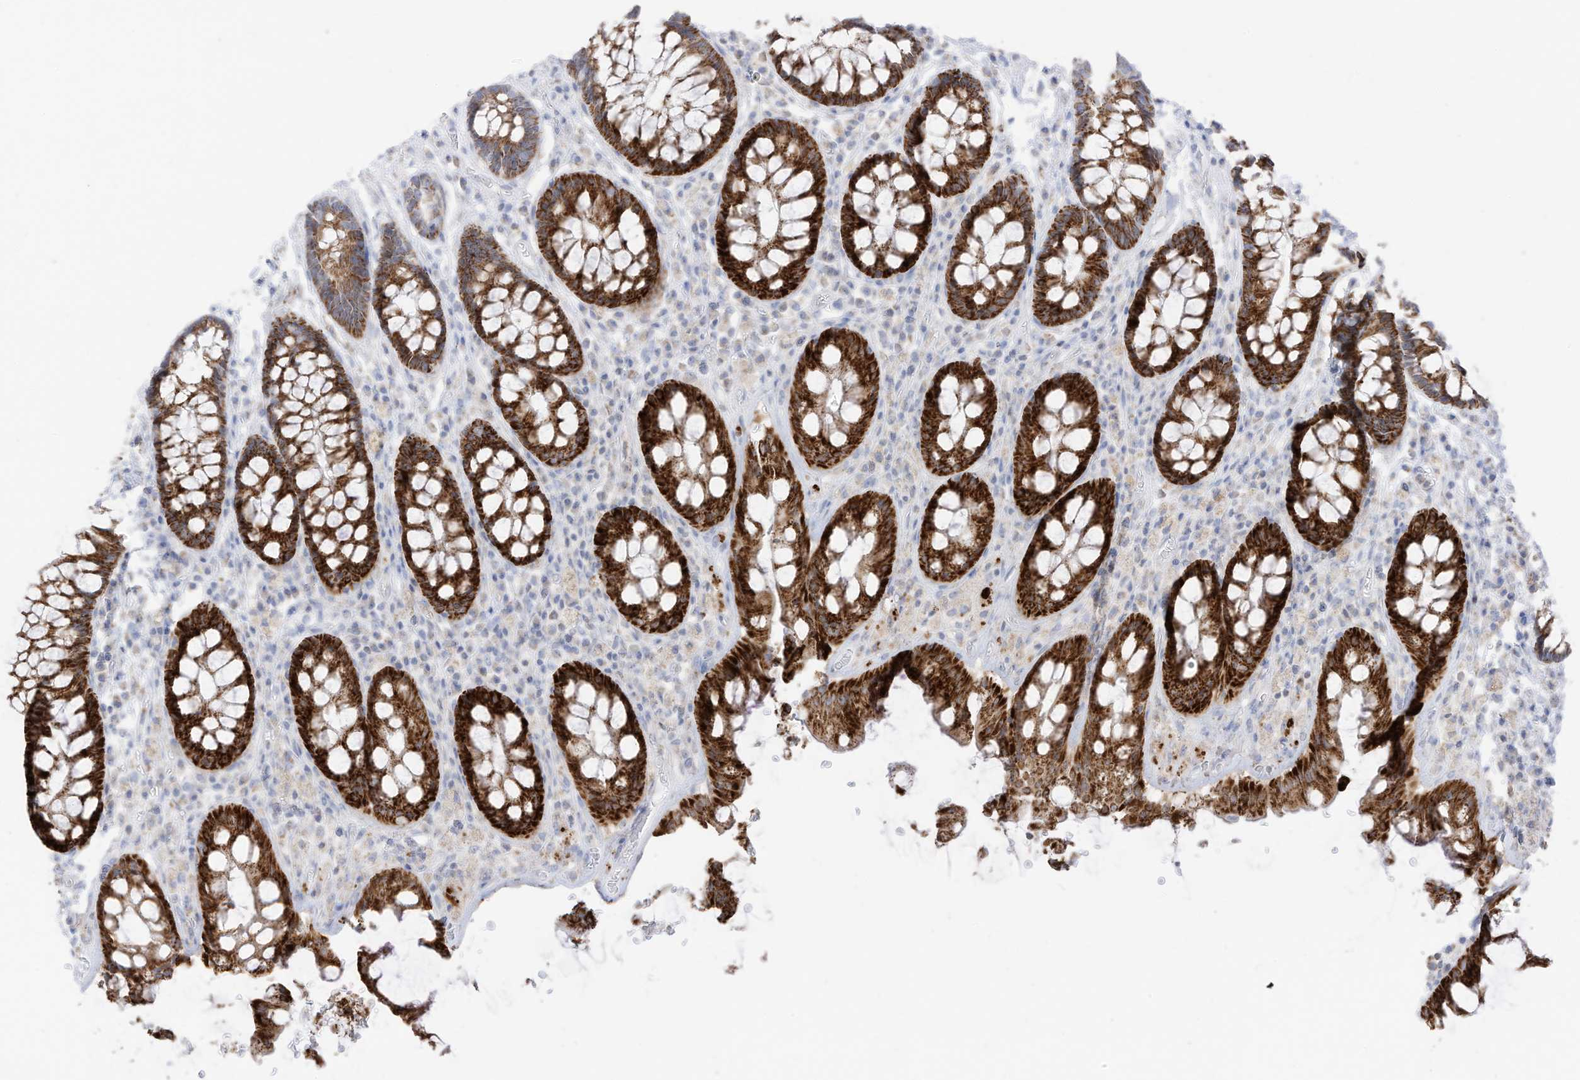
{"staining": {"intensity": "strong", "quantity": ">75%", "location": "cytoplasmic/membranous"}, "tissue": "rectum", "cell_type": "Glandular cells", "image_type": "normal", "snomed": [{"axis": "morphology", "description": "Normal tissue, NOS"}, {"axis": "topography", "description": "Rectum"}], "caption": "Rectum was stained to show a protein in brown. There is high levels of strong cytoplasmic/membranous staining in about >75% of glandular cells. (Brightfield microscopy of DAB IHC at high magnification).", "gene": "ETHE1", "patient": {"sex": "male", "age": 64}}